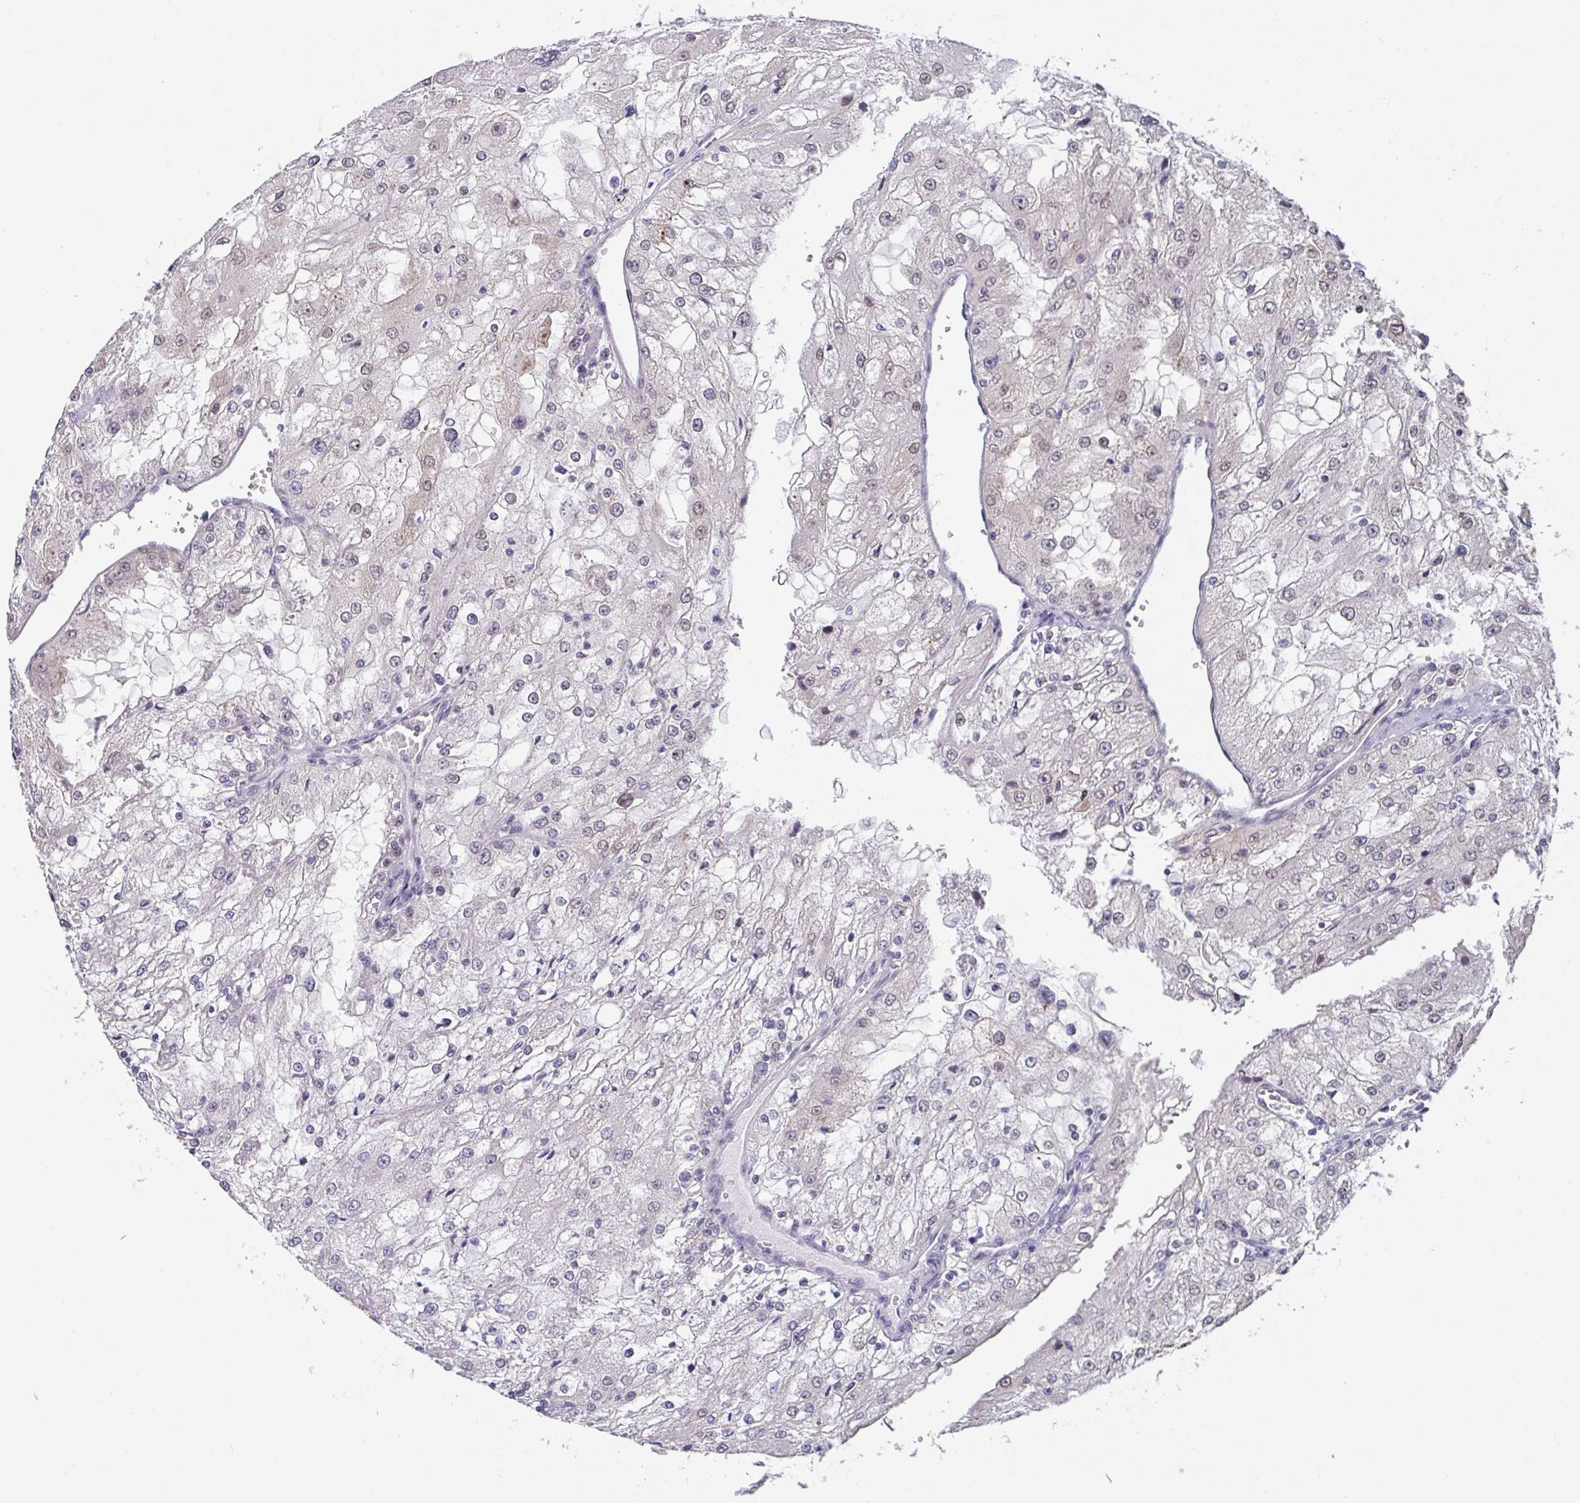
{"staining": {"intensity": "weak", "quantity": "<25%", "location": "nuclear"}, "tissue": "renal cancer", "cell_type": "Tumor cells", "image_type": "cancer", "snomed": [{"axis": "morphology", "description": "Adenocarcinoma, NOS"}, {"axis": "topography", "description": "Kidney"}], "caption": "High power microscopy image of an immunohistochemistry histopathology image of adenocarcinoma (renal), revealing no significant expression in tumor cells.", "gene": "RBM18", "patient": {"sex": "female", "age": 74}}